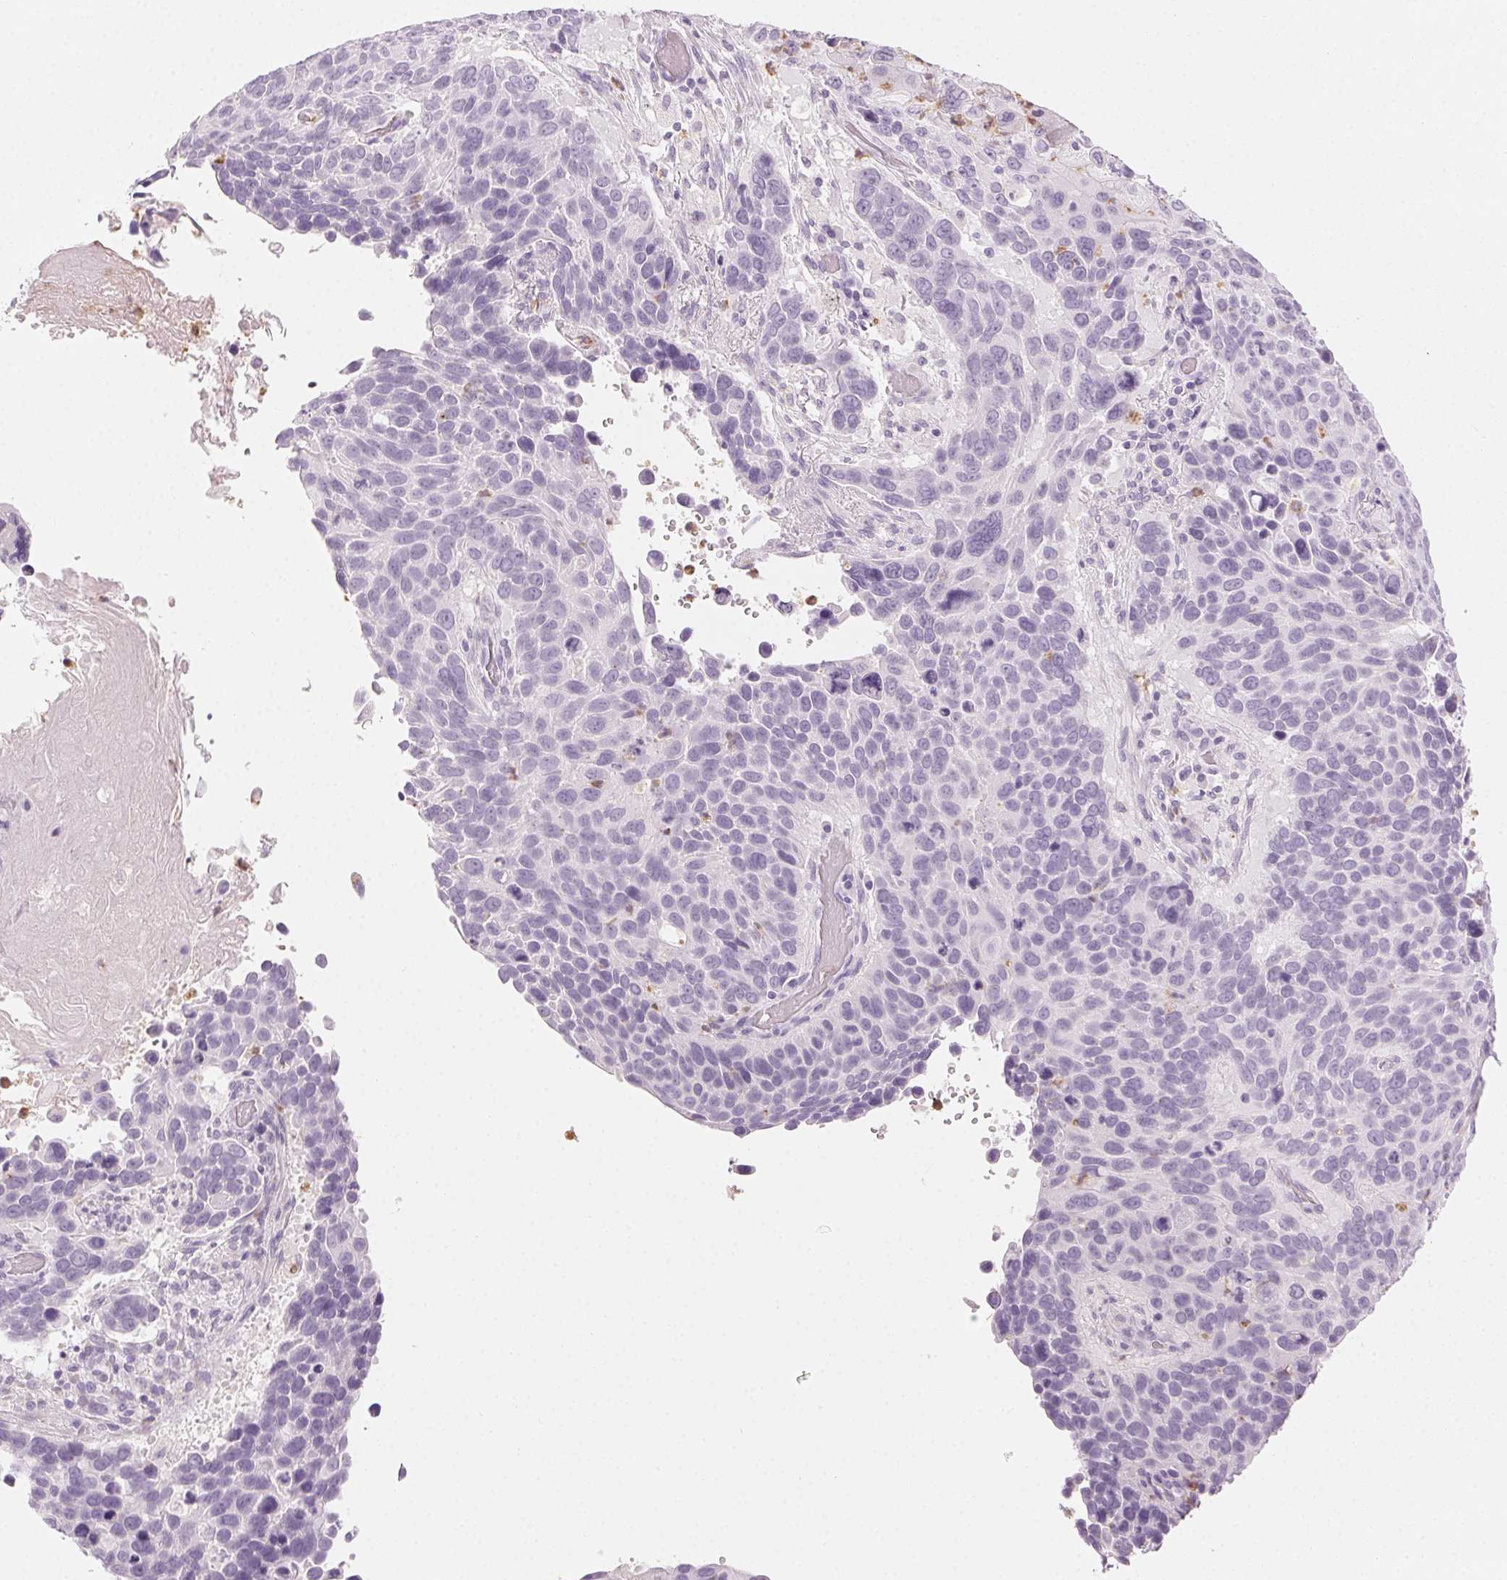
{"staining": {"intensity": "negative", "quantity": "none", "location": "none"}, "tissue": "lung cancer", "cell_type": "Tumor cells", "image_type": "cancer", "snomed": [{"axis": "morphology", "description": "Squamous cell carcinoma, NOS"}, {"axis": "topography", "description": "Lung"}], "caption": "IHC image of neoplastic tissue: lung squamous cell carcinoma stained with DAB exhibits no significant protein expression in tumor cells.", "gene": "MPO", "patient": {"sex": "male", "age": 68}}